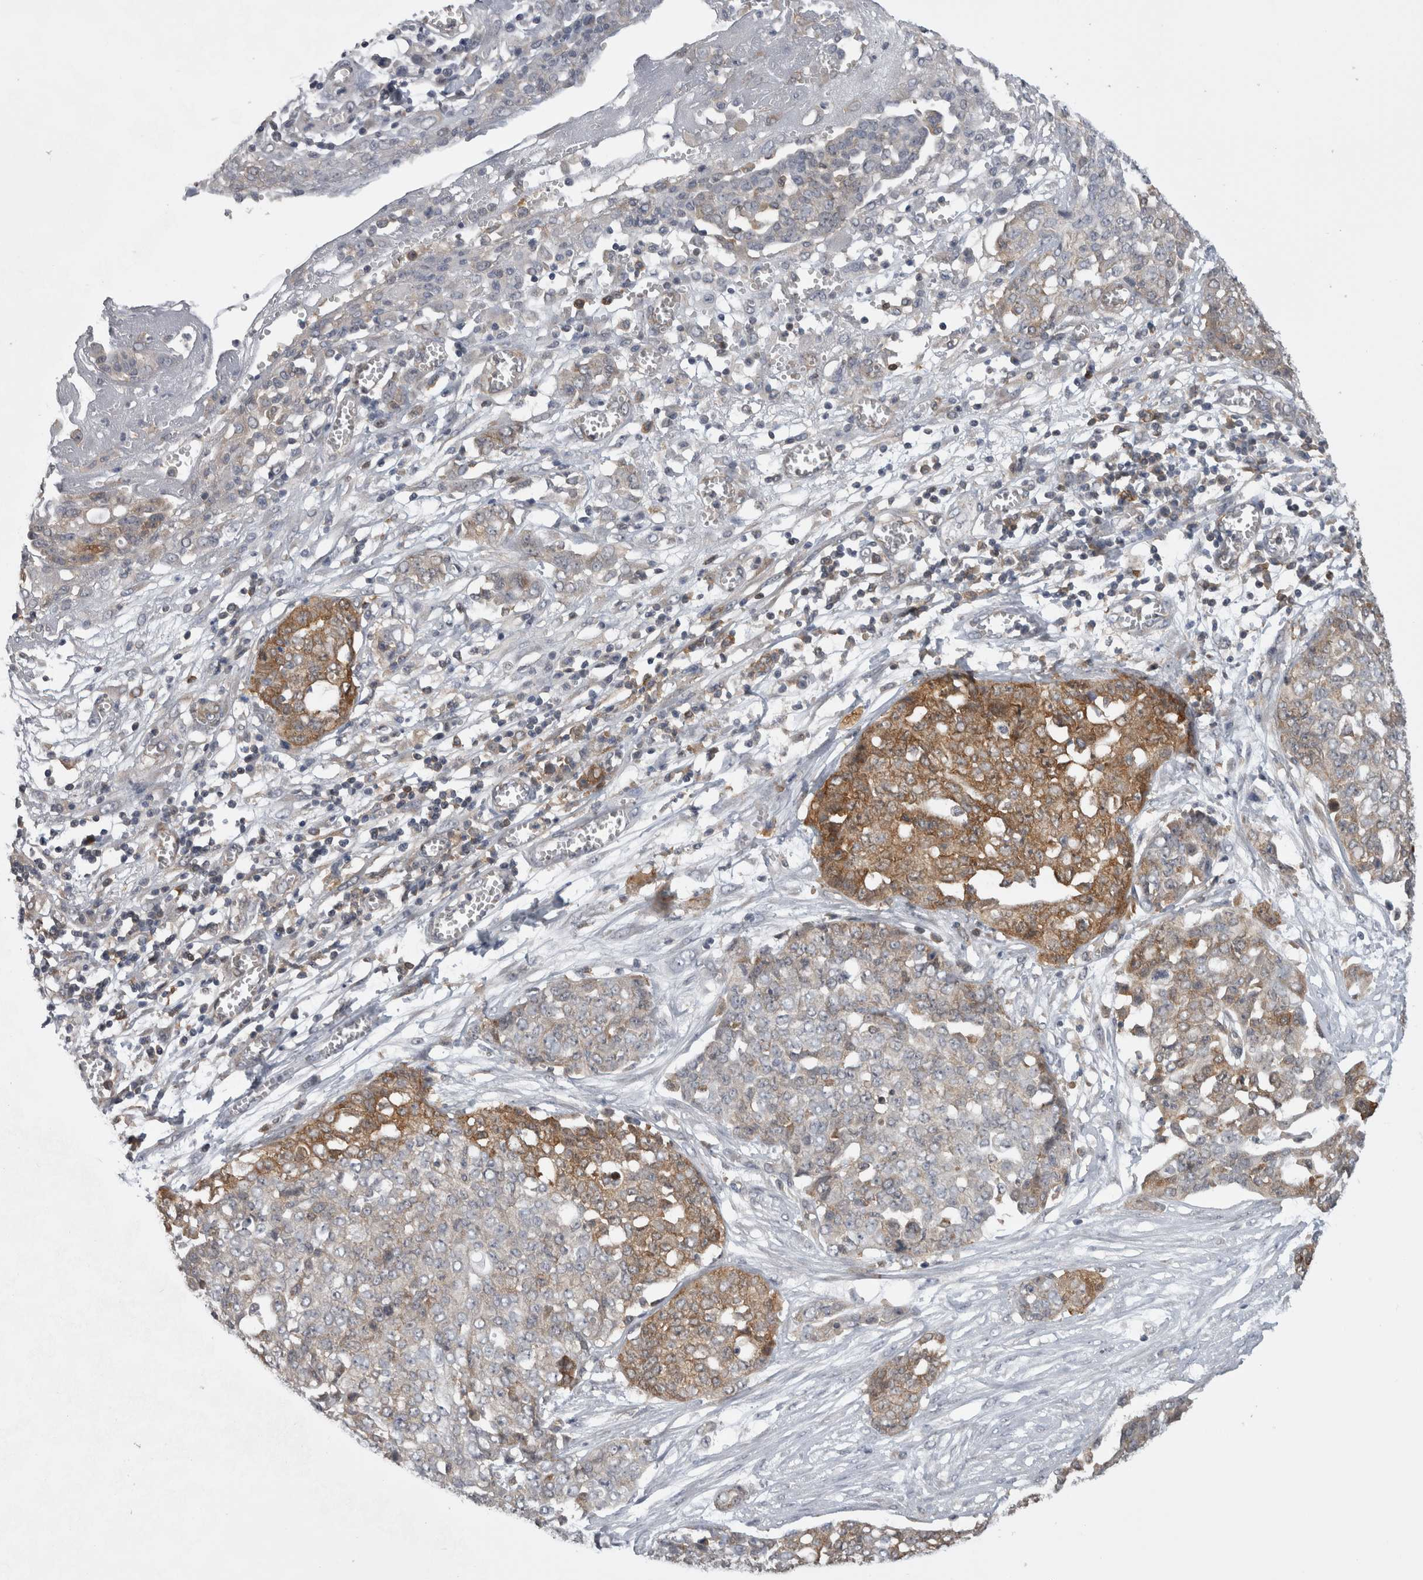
{"staining": {"intensity": "strong", "quantity": ">75%", "location": "cytoplasmic/membranous"}, "tissue": "ovarian cancer", "cell_type": "Tumor cells", "image_type": "cancer", "snomed": [{"axis": "morphology", "description": "Cystadenocarcinoma, serous, NOS"}, {"axis": "topography", "description": "Soft tissue"}, {"axis": "topography", "description": "Ovary"}], "caption": "A histopathology image of ovarian cancer (serous cystadenocarcinoma) stained for a protein exhibits strong cytoplasmic/membranous brown staining in tumor cells. The protein of interest is shown in brown color, while the nuclei are stained blue.", "gene": "CACYBP", "patient": {"sex": "female", "age": 57}}